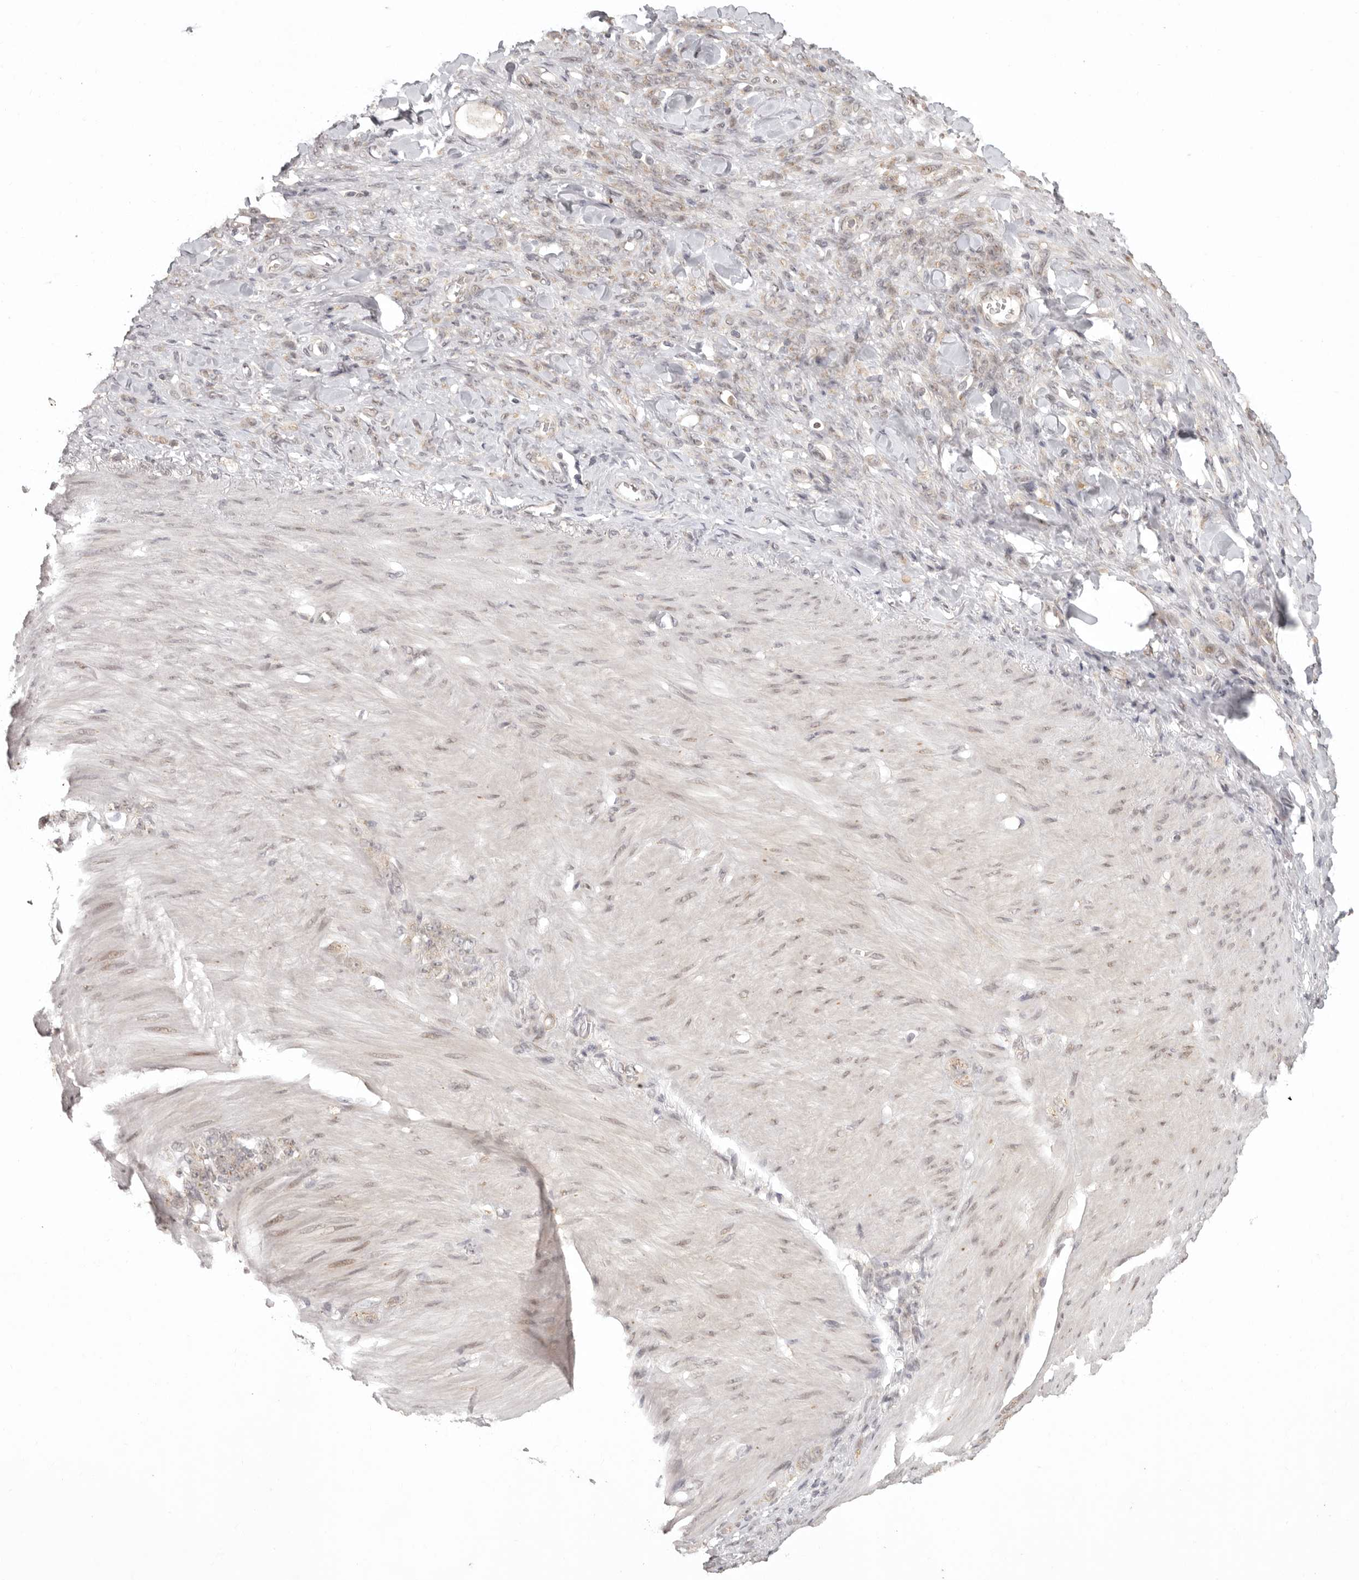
{"staining": {"intensity": "weak", "quantity": "25%-75%", "location": "cytoplasmic/membranous"}, "tissue": "stomach cancer", "cell_type": "Tumor cells", "image_type": "cancer", "snomed": [{"axis": "morphology", "description": "Normal tissue, NOS"}, {"axis": "morphology", "description": "Adenocarcinoma, NOS"}, {"axis": "topography", "description": "Stomach"}], "caption": "An image showing weak cytoplasmic/membranous staining in approximately 25%-75% of tumor cells in stomach adenocarcinoma, as visualized by brown immunohistochemical staining.", "gene": "LRRC75A", "patient": {"sex": "male", "age": 82}}